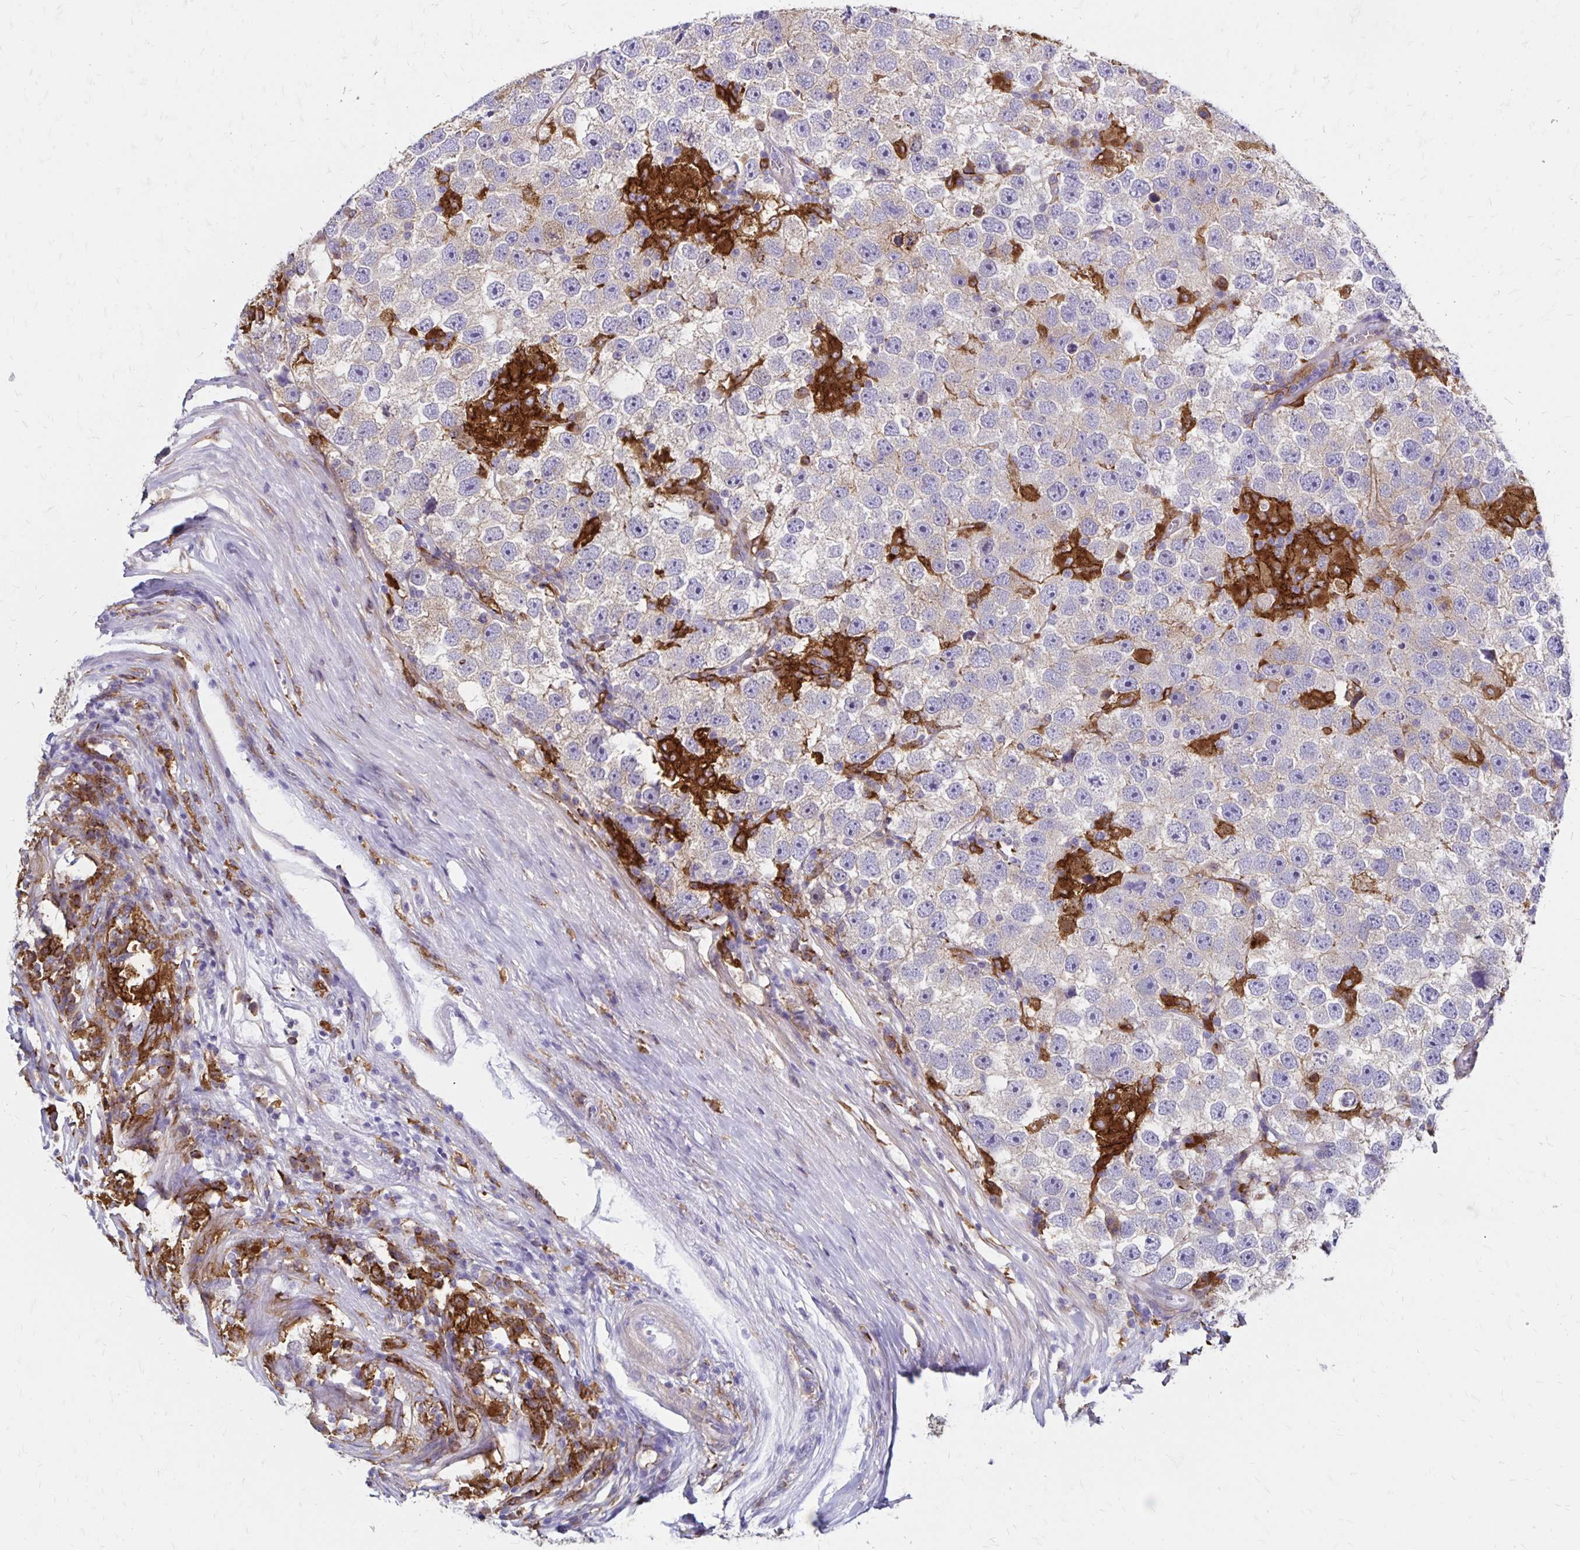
{"staining": {"intensity": "weak", "quantity": "25%-75%", "location": "cytoplasmic/membranous"}, "tissue": "testis cancer", "cell_type": "Tumor cells", "image_type": "cancer", "snomed": [{"axis": "morphology", "description": "Seminoma, NOS"}, {"axis": "topography", "description": "Testis"}], "caption": "Testis cancer (seminoma) stained with a brown dye reveals weak cytoplasmic/membranous positive expression in about 25%-75% of tumor cells.", "gene": "TNS3", "patient": {"sex": "male", "age": 26}}